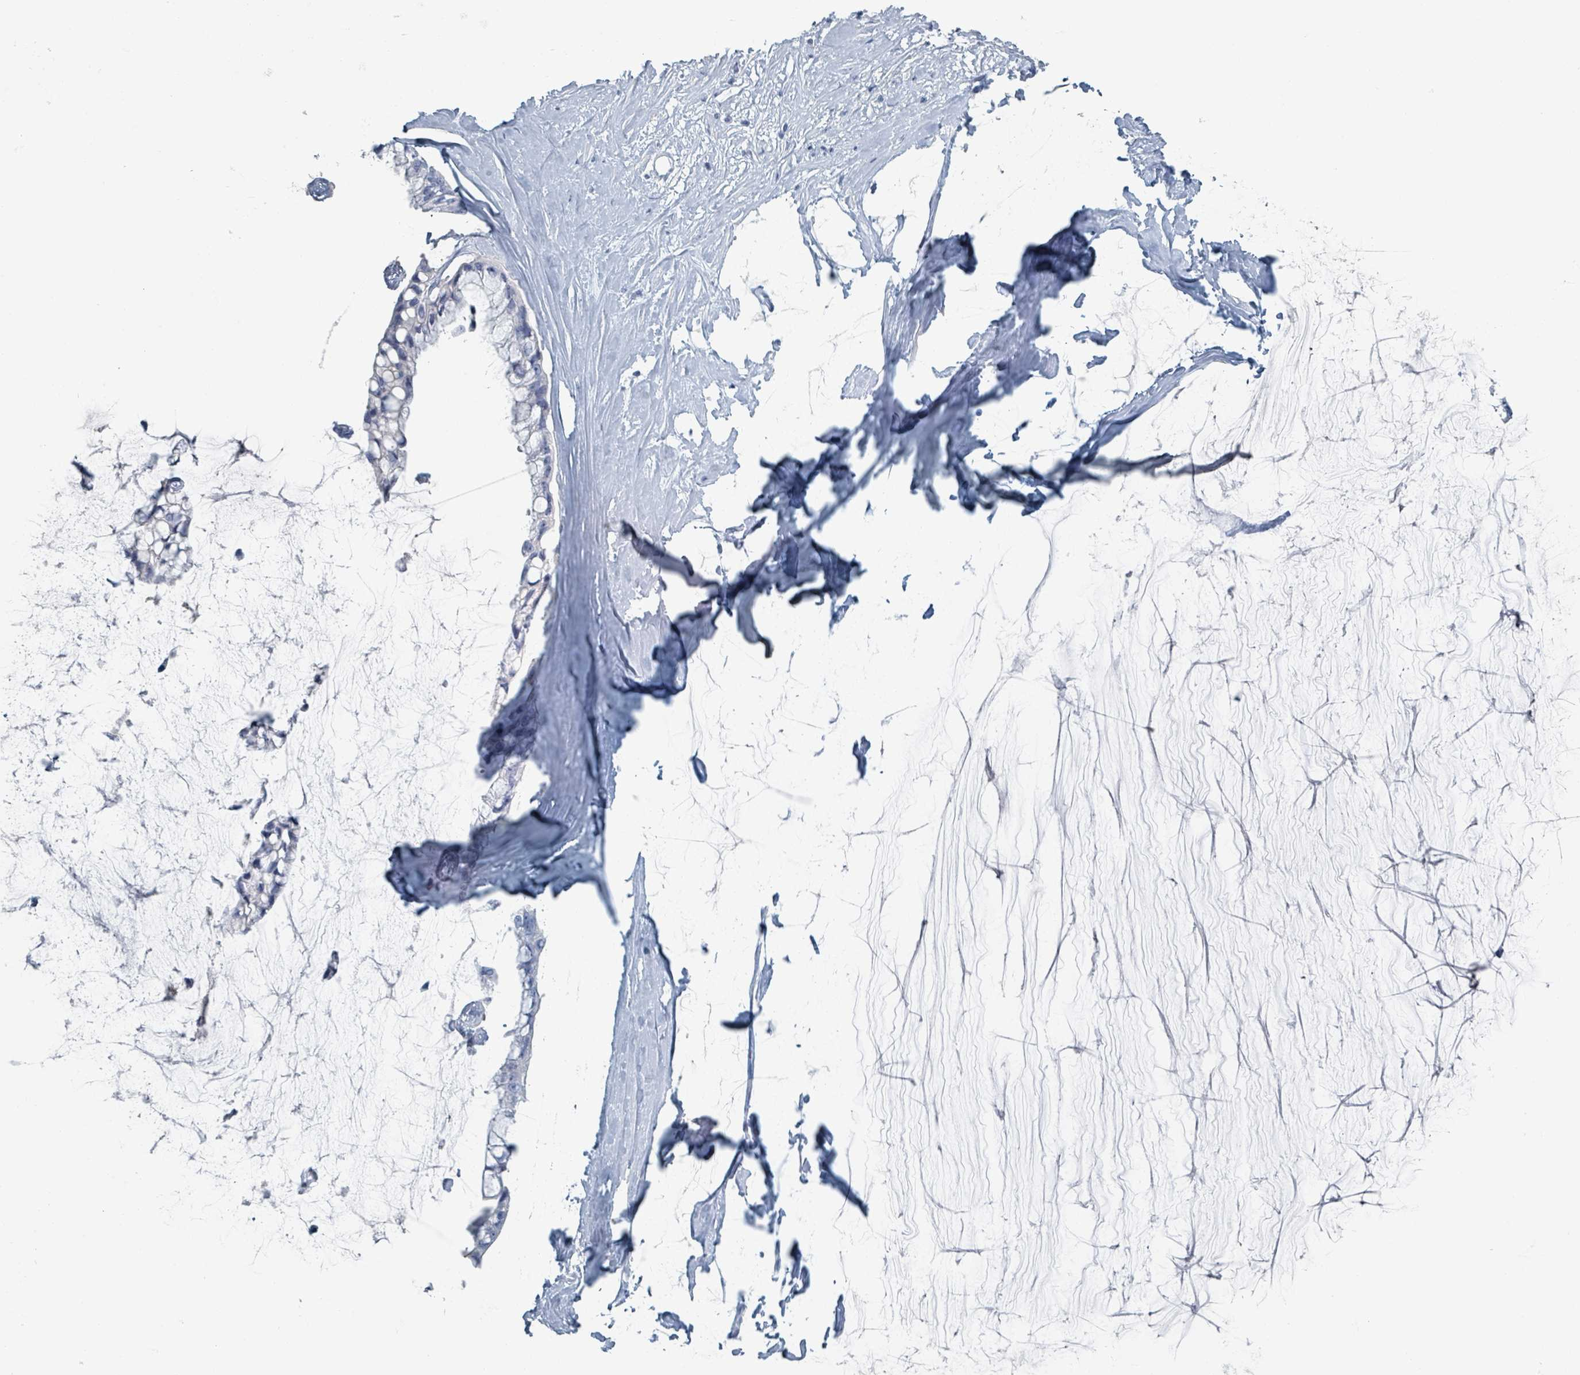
{"staining": {"intensity": "negative", "quantity": "none", "location": "none"}, "tissue": "ovarian cancer", "cell_type": "Tumor cells", "image_type": "cancer", "snomed": [{"axis": "morphology", "description": "Cystadenocarcinoma, mucinous, NOS"}, {"axis": "topography", "description": "Ovary"}], "caption": "Mucinous cystadenocarcinoma (ovarian) was stained to show a protein in brown. There is no significant positivity in tumor cells.", "gene": "HEATR5A", "patient": {"sex": "female", "age": 39}}